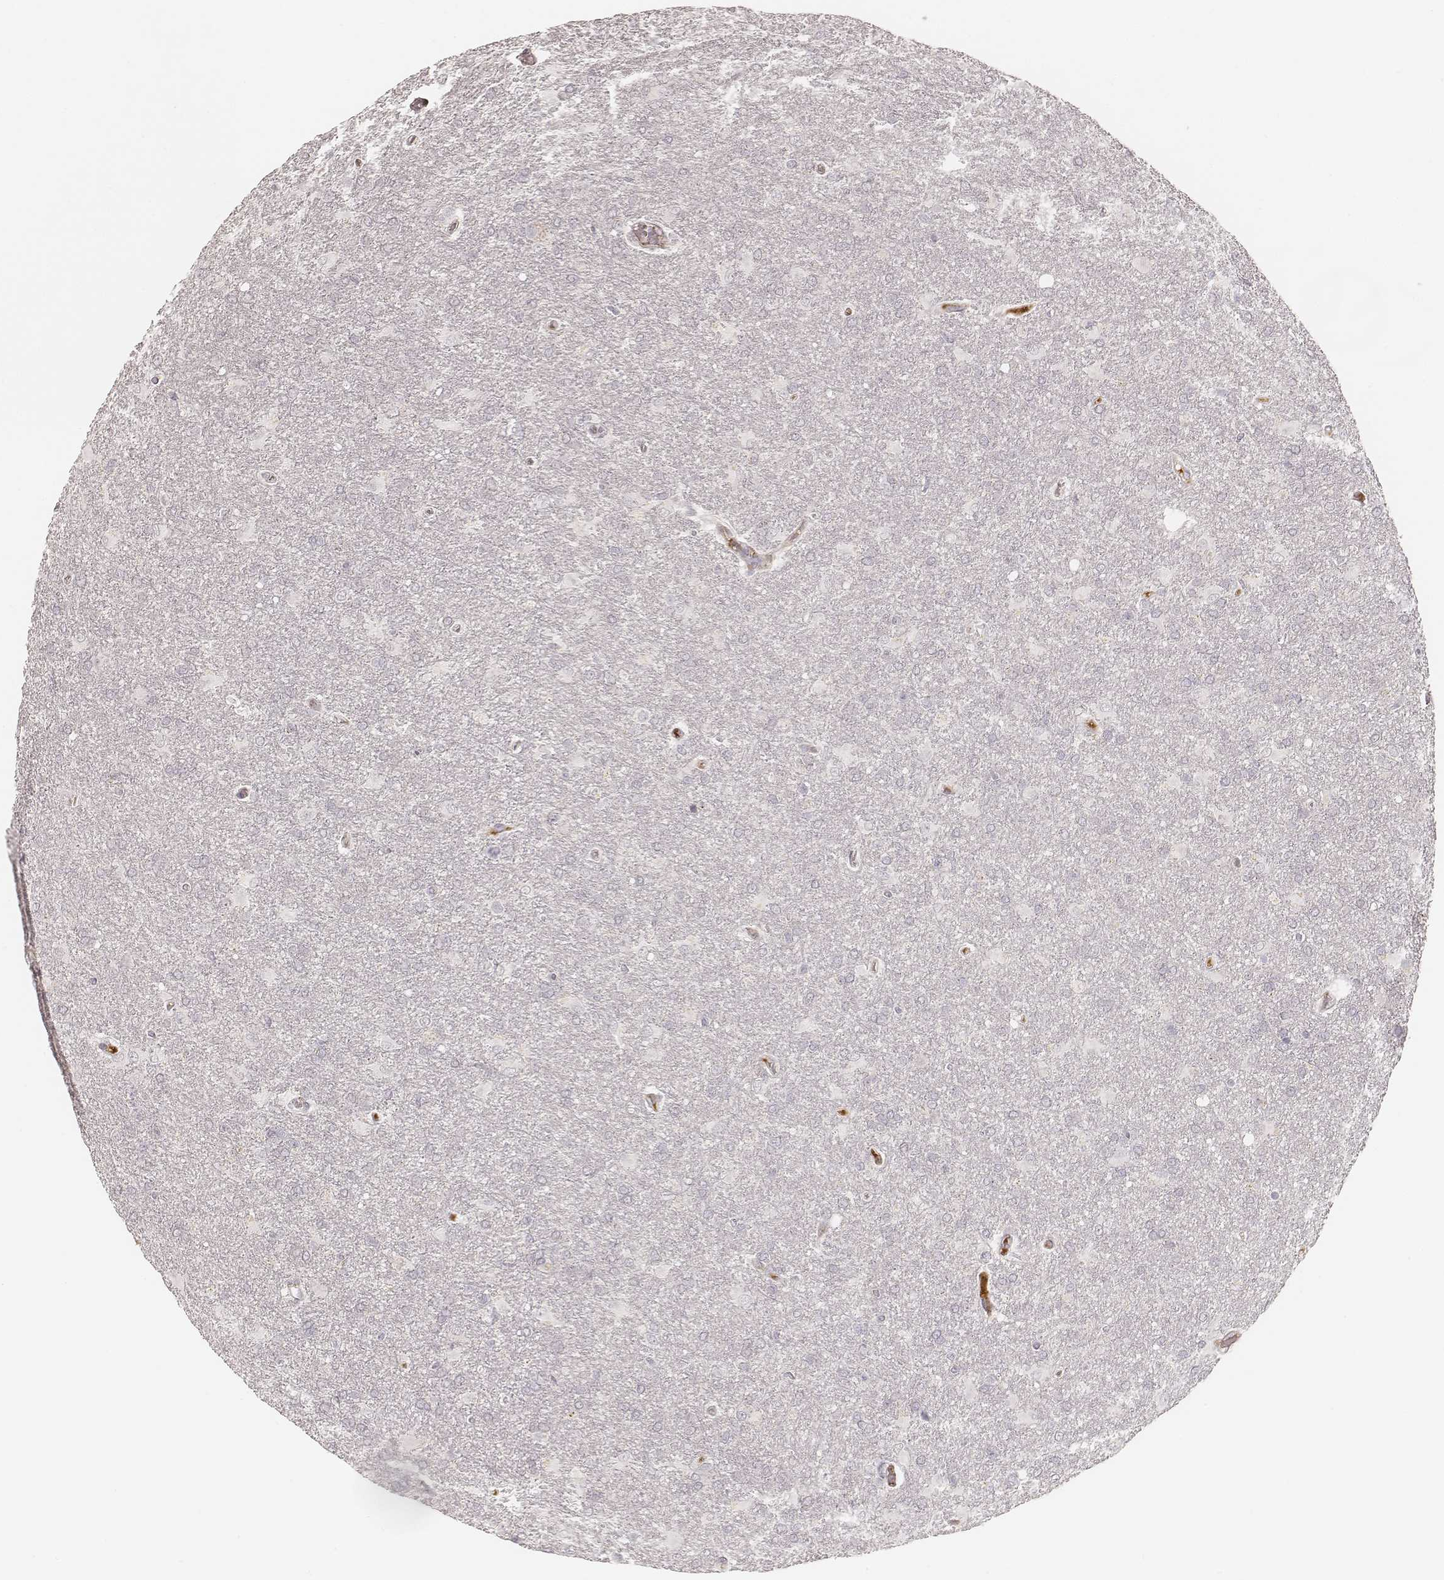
{"staining": {"intensity": "negative", "quantity": "none", "location": "none"}, "tissue": "glioma", "cell_type": "Tumor cells", "image_type": "cancer", "snomed": [{"axis": "morphology", "description": "Glioma, malignant, High grade"}, {"axis": "topography", "description": "Brain"}], "caption": "DAB (3,3'-diaminobenzidine) immunohistochemical staining of glioma demonstrates no significant positivity in tumor cells.", "gene": "GORASP2", "patient": {"sex": "male", "age": 68}}